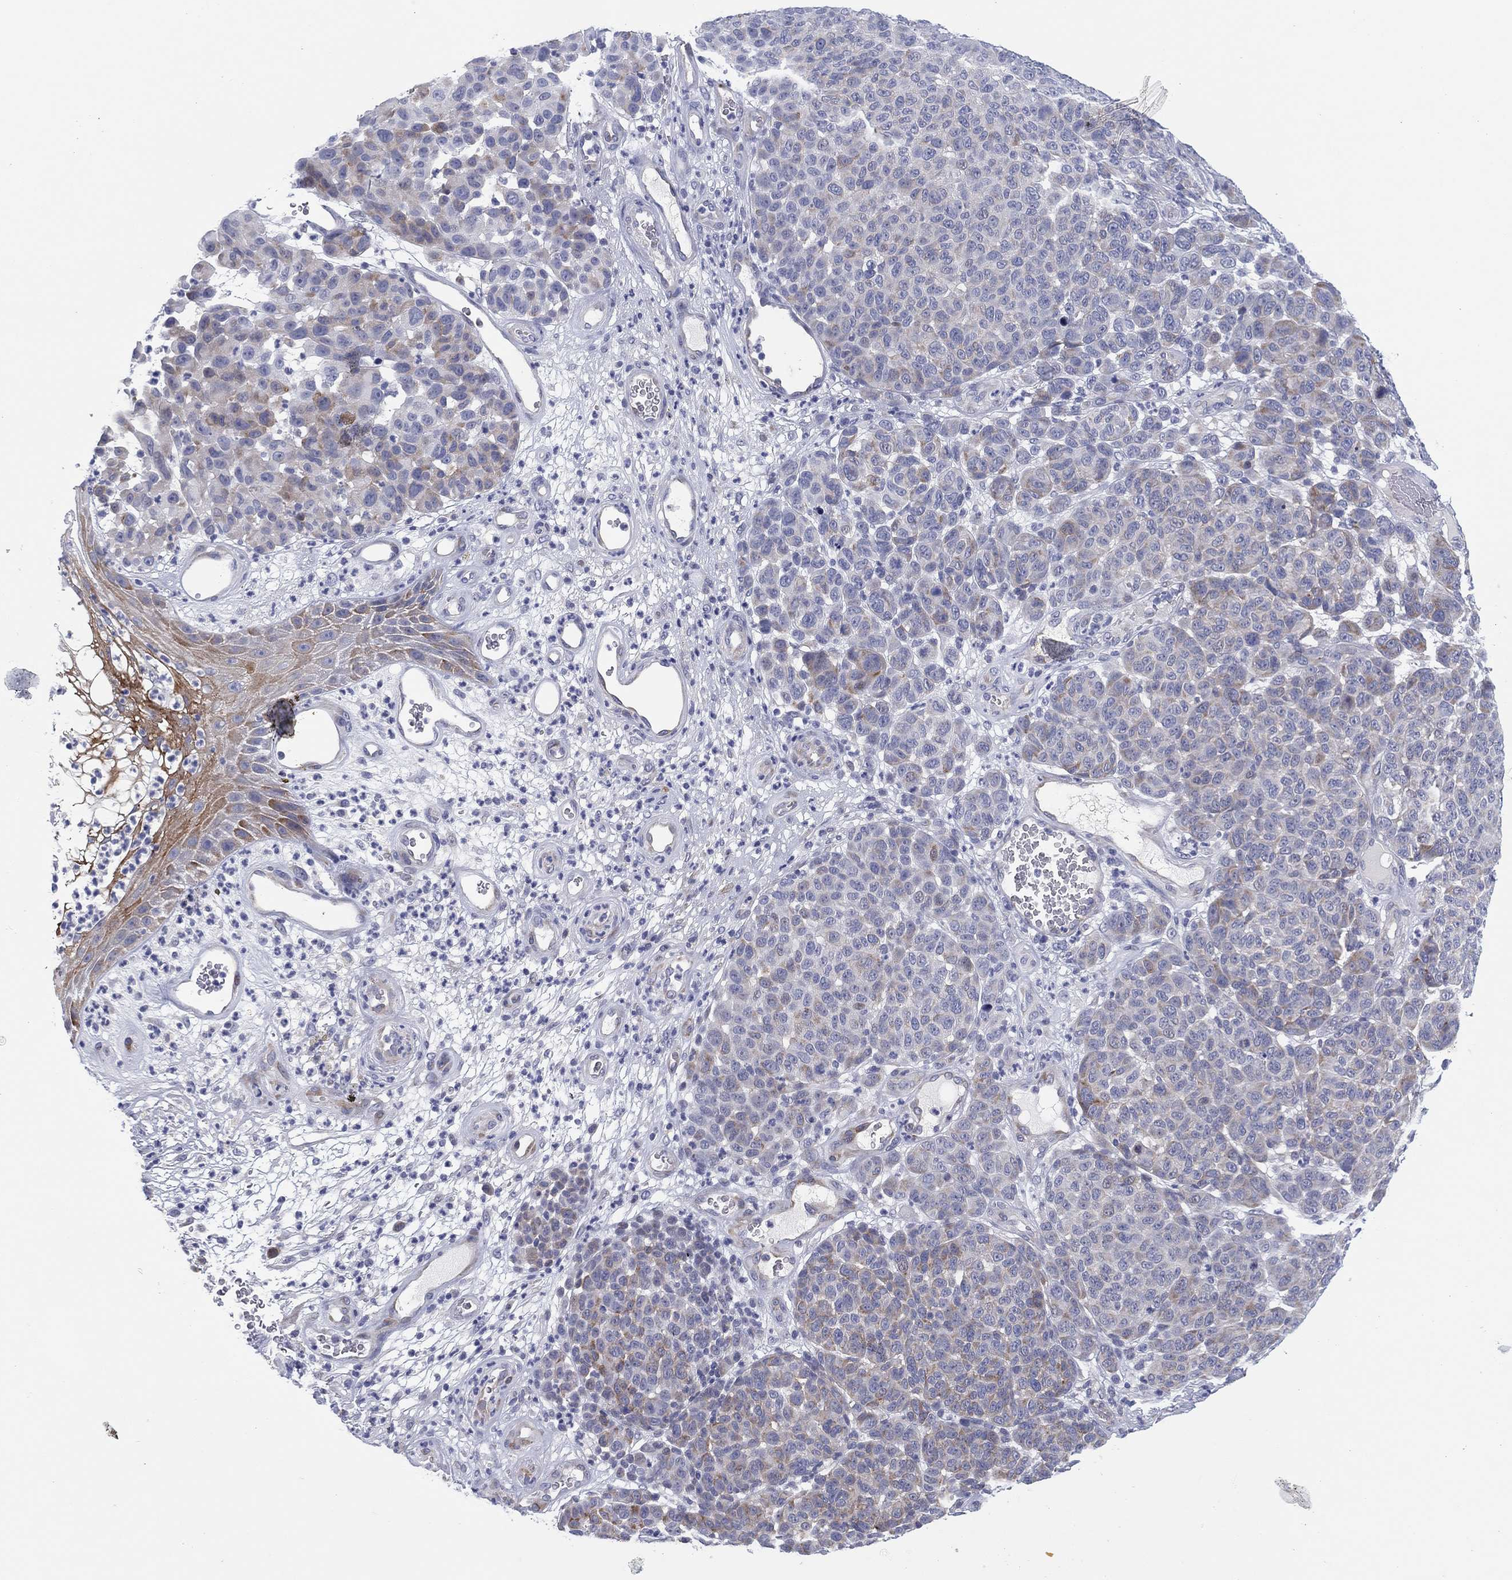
{"staining": {"intensity": "negative", "quantity": "none", "location": "none"}, "tissue": "melanoma", "cell_type": "Tumor cells", "image_type": "cancer", "snomed": [{"axis": "morphology", "description": "Malignant melanoma, NOS"}, {"axis": "topography", "description": "Skin"}], "caption": "Tumor cells are negative for protein expression in human melanoma.", "gene": "HEATR4", "patient": {"sex": "male", "age": 59}}